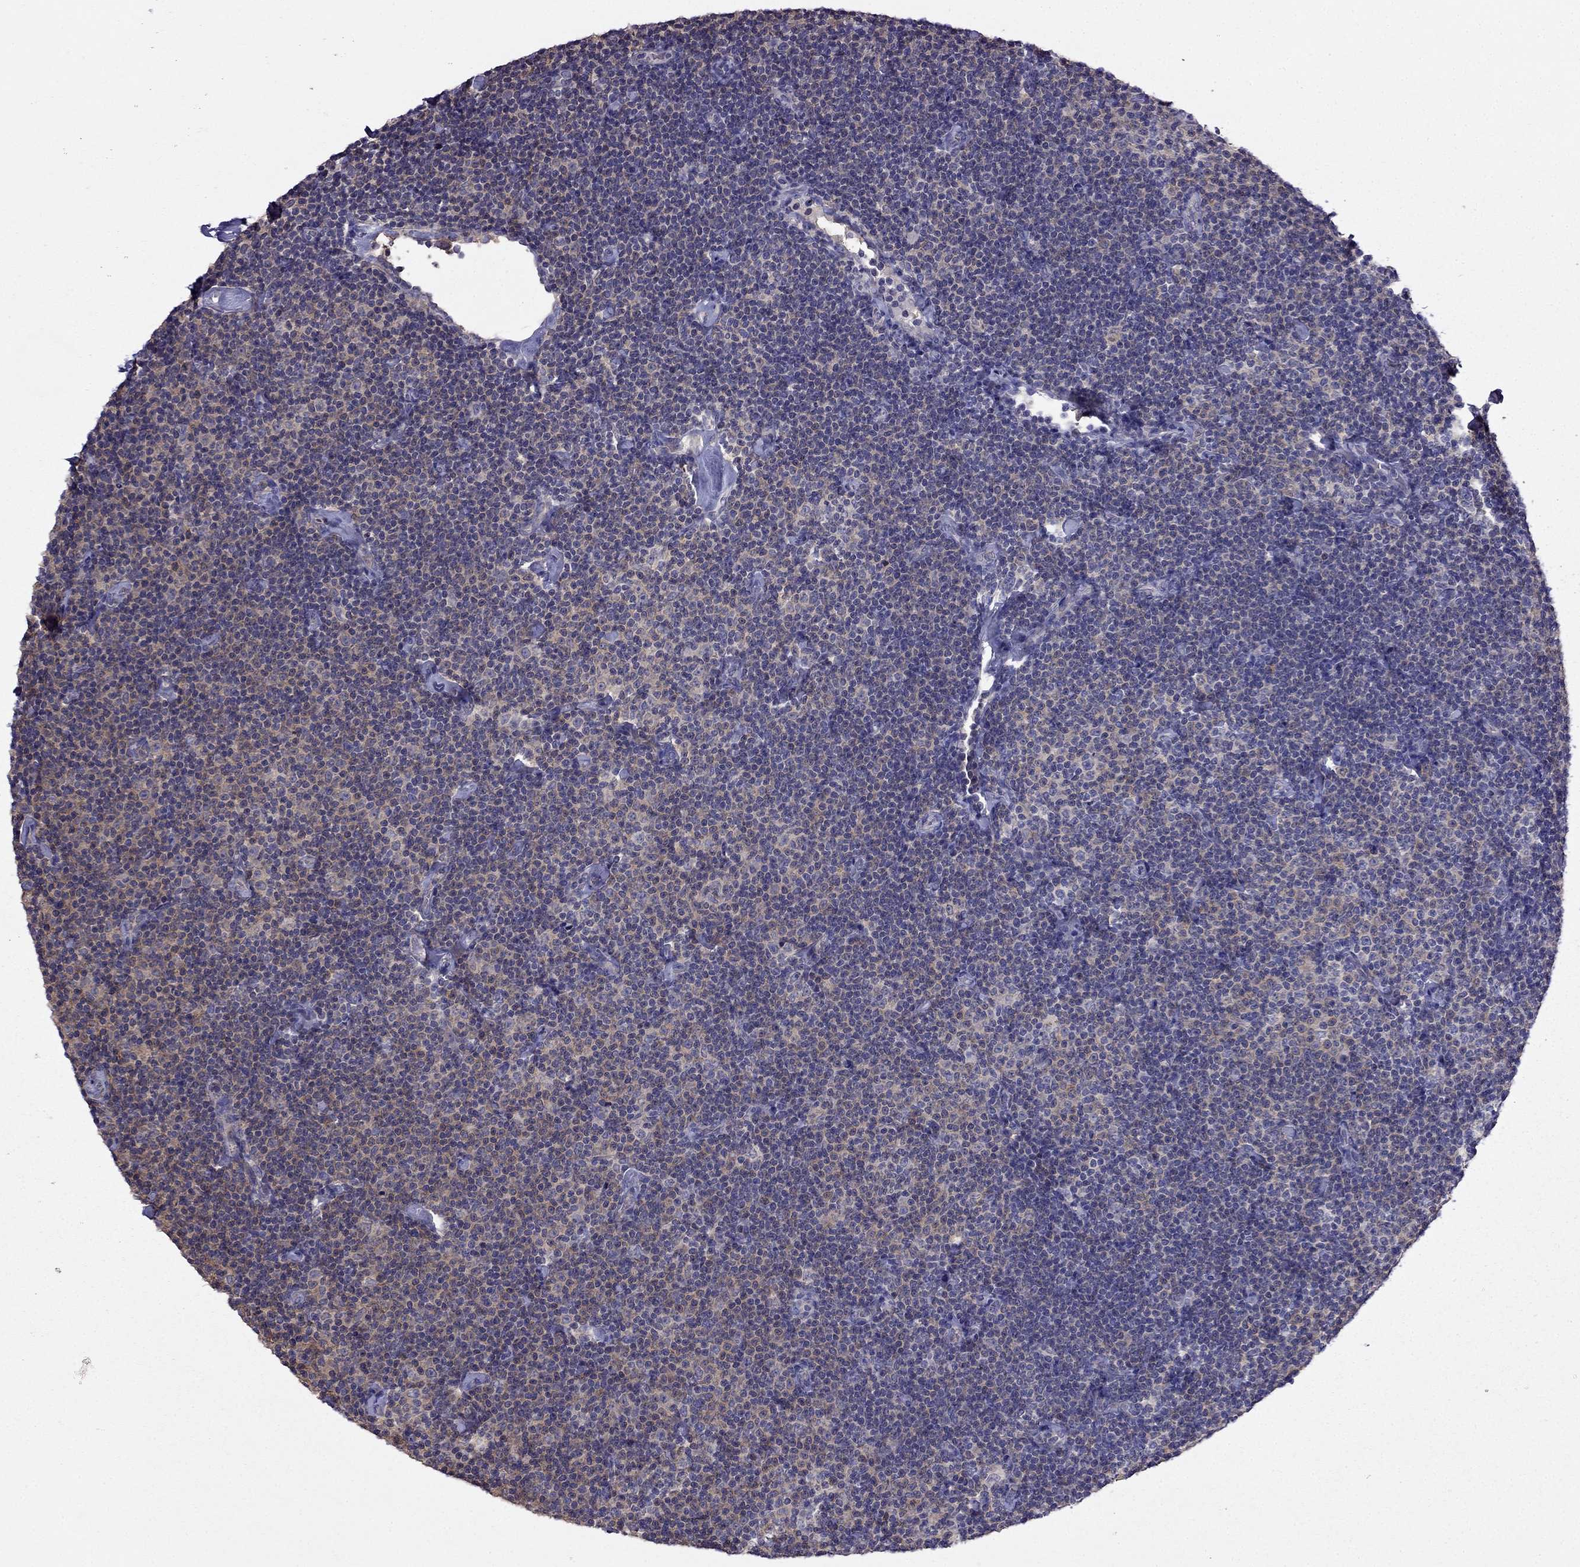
{"staining": {"intensity": "negative", "quantity": "none", "location": "none"}, "tissue": "lymphoma", "cell_type": "Tumor cells", "image_type": "cancer", "snomed": [{"axis": "morphology", "description": "Malignant lymphoma, non-Hodgkin's type, Low grade"}, {"axis": "topography", "description": "Lymph node"}], "caption": "Immunohistochemical staining of human malignant lymphoma, non-Hodgkin's type (low-grade) reveals no significant expression in tumor cells.", "gene": "SCNN1D", "patient": {"sex": "male", "age": 81}}